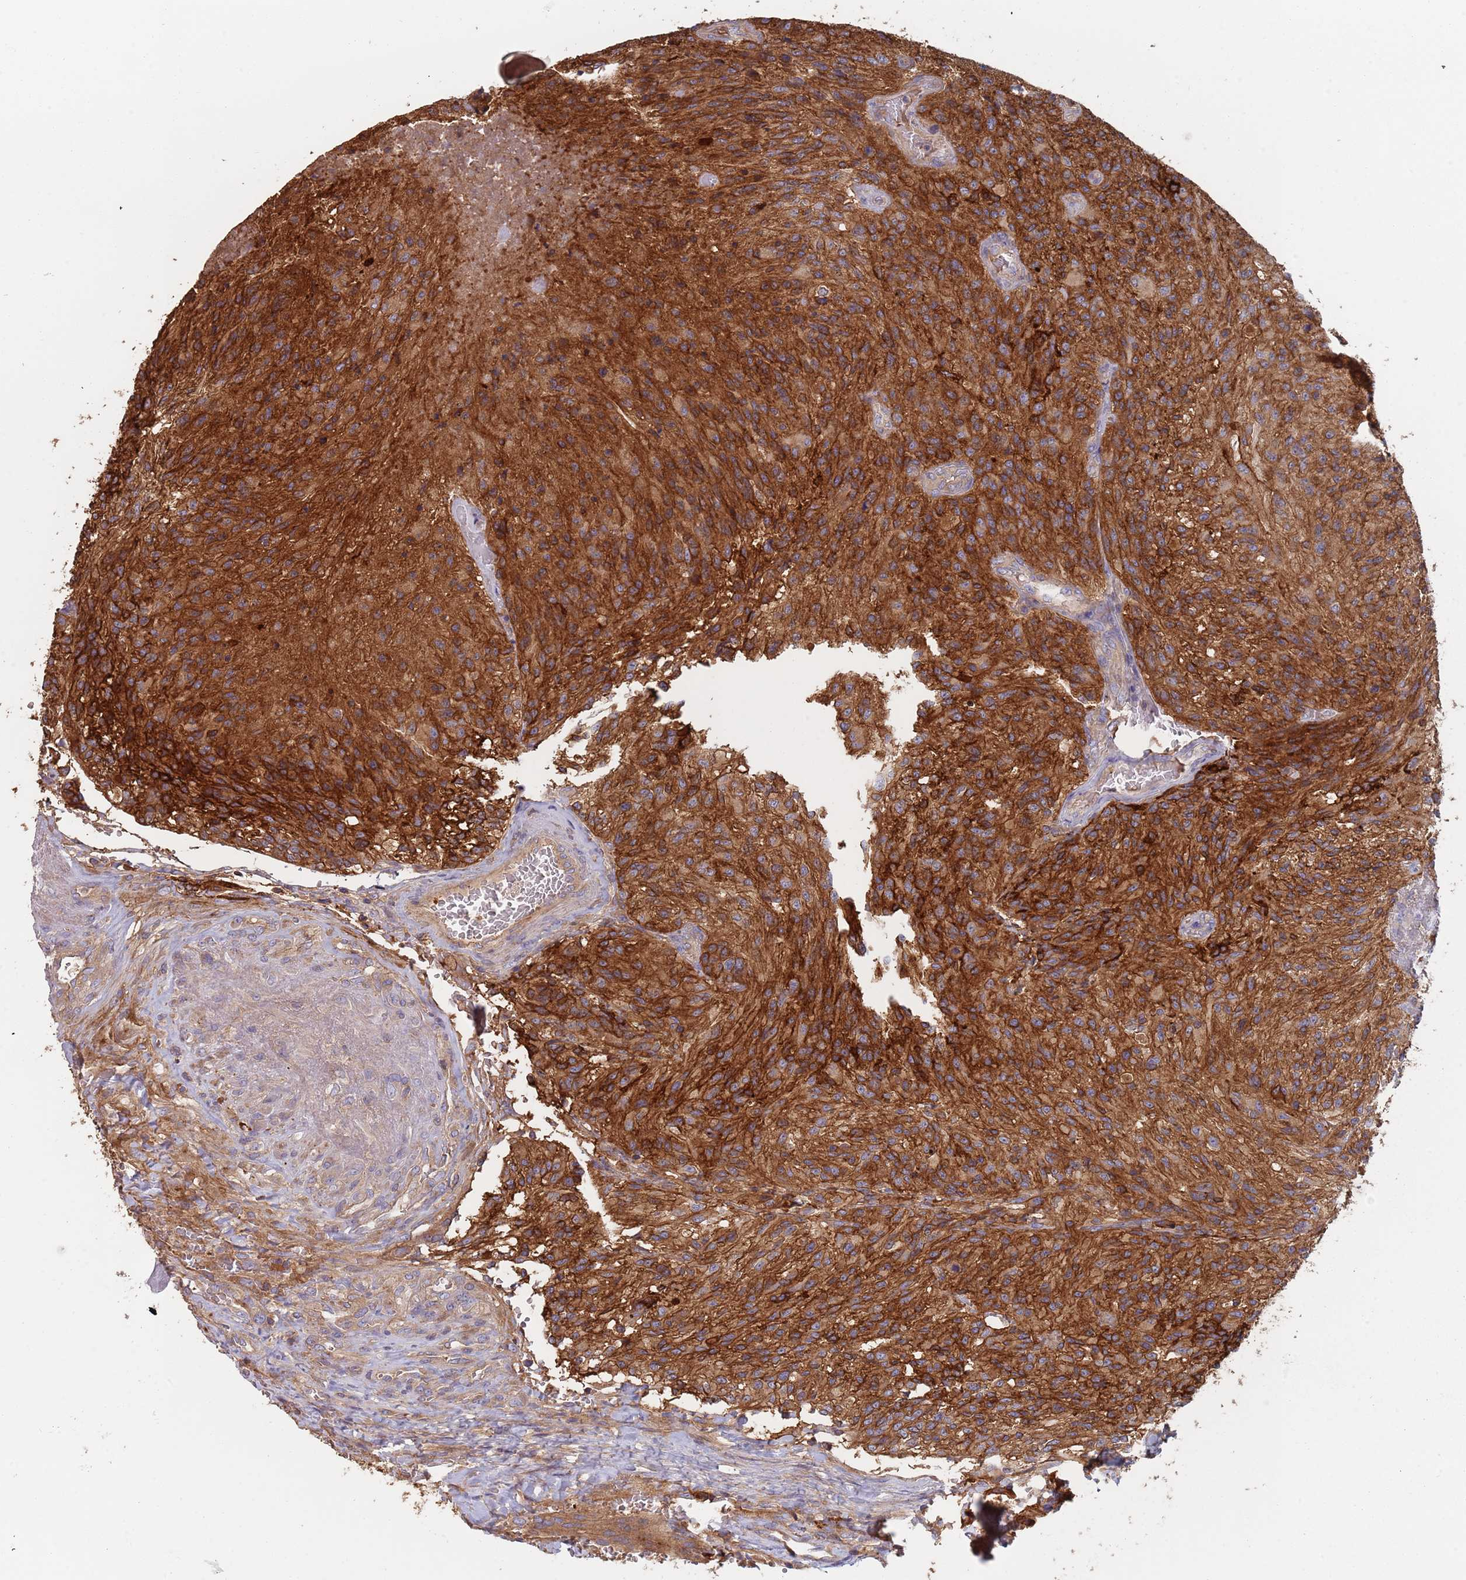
{"staining": {"intensity": "strong", "quantity": ">75%", "location": "cytoplasmic/membranous"}, "tissue": "glioma", "cell_type": "Tumor cells", "image_type": "cancer", "snomed": [{"axis": "morphology", "description": "Normal tissue, NOS"}, {"axis": "morphology", "description": "Glioma, malignant, High grade"}, {"axis": "topography", "description": "Cerebral cortex"}], "caption": "Immunohistochemistry (IHC) photomicrograph of neoplastic tissue: glioma stained using immunohistochemistry (IHC) displays high levels of strong protein expression localized specifically in the cytoplasmic/membranous of tumor cells, appearing as a cytoplasmic/membranous brown color.", "gene": "GDI2", "patient": {"sex": "male", "age": 56}}